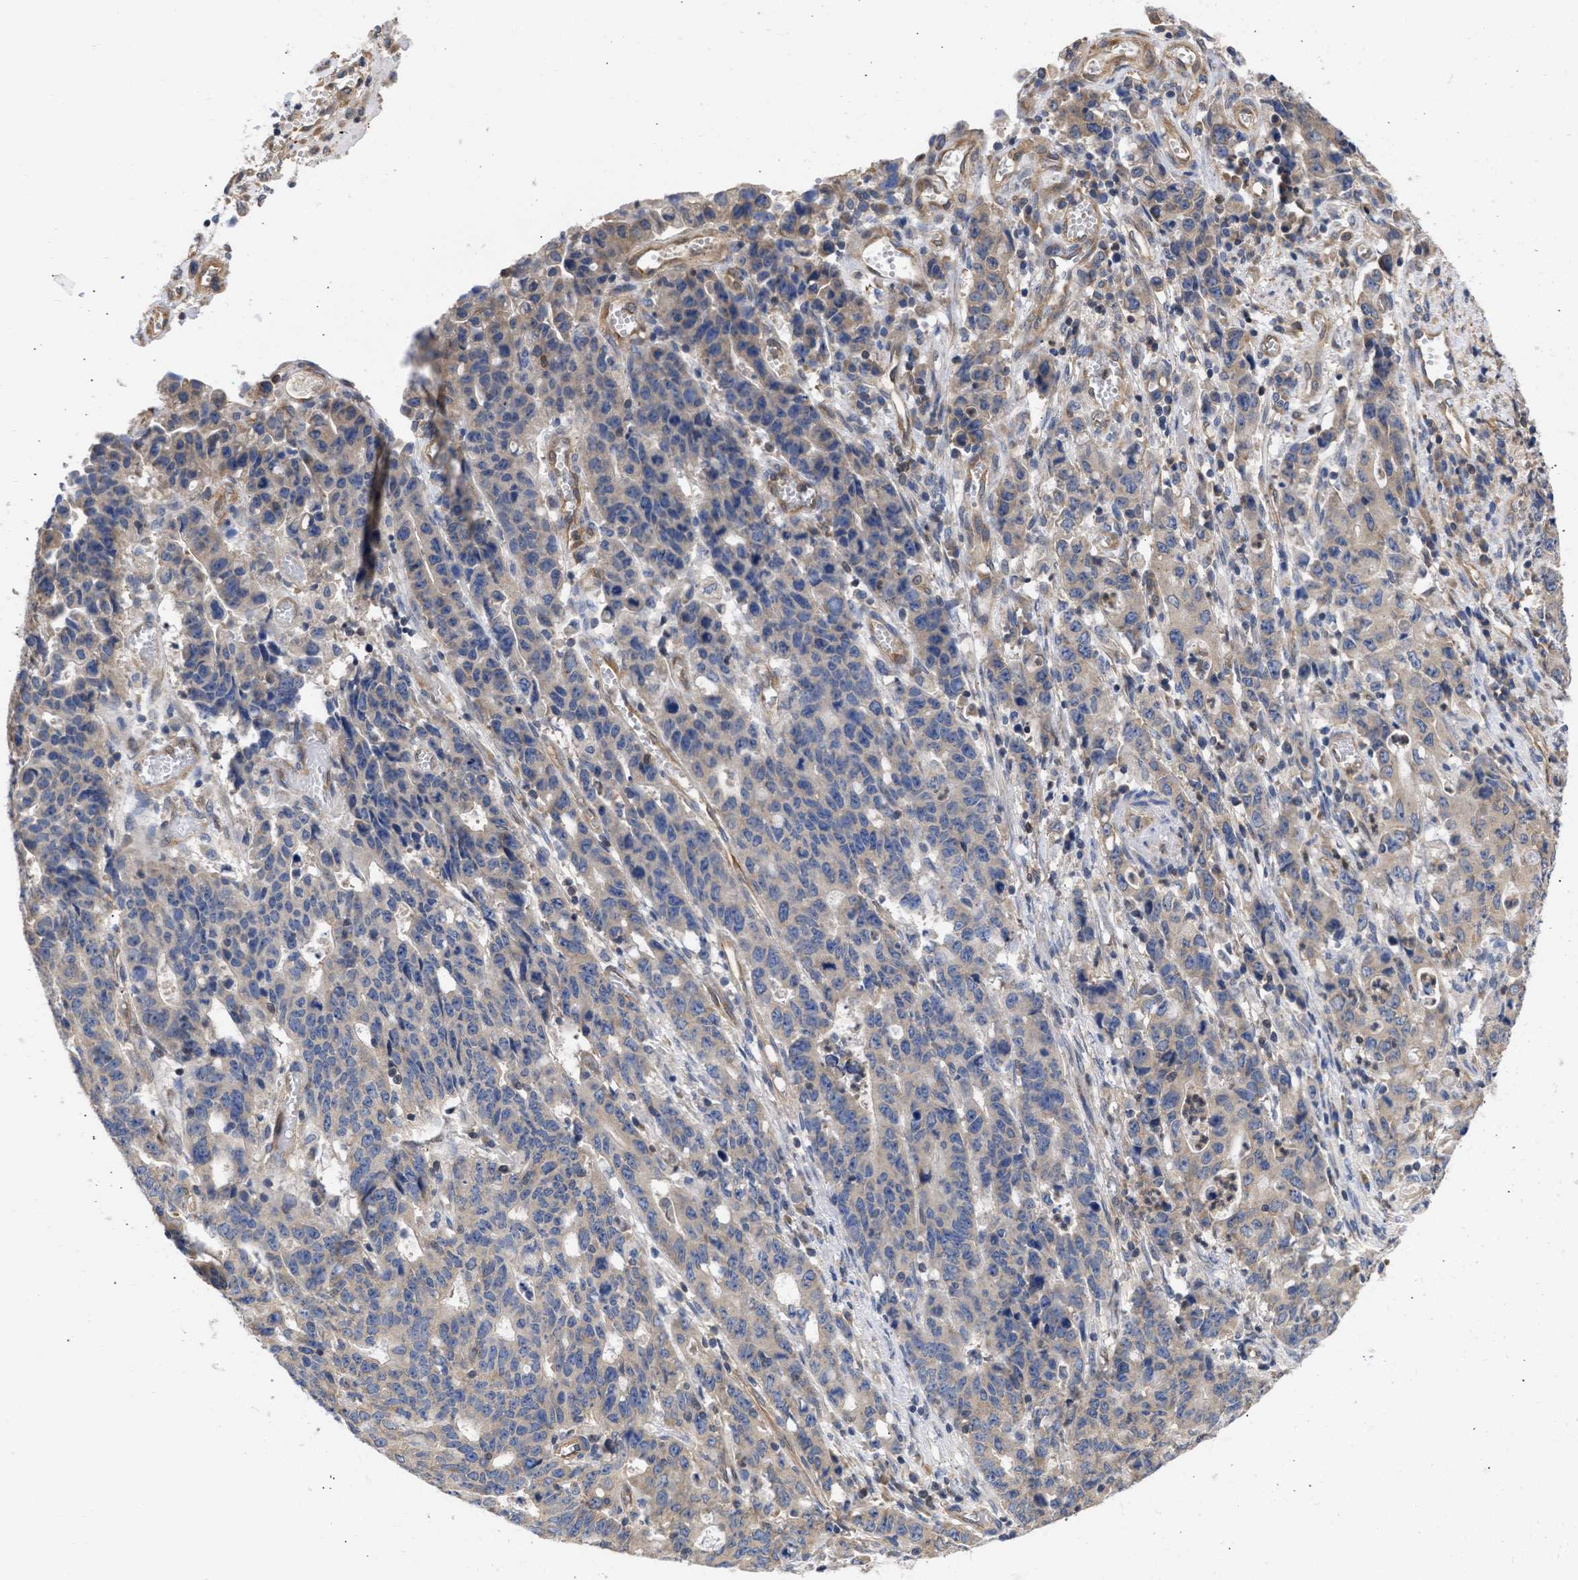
{"staining": {"intensity": "weak", "quantity": "<25%", "location": "cytoplasmic/membranous"}, "tissue": "stomach cancer", "cell_type": "Tumor cells", "image_type": "cancer", "snomed": [{"axis": "morphology", "description": "Adenocarcinoma, NOS"}, {"axis": "topography", "description": "Stomach, upper"}], "caption": "Stomach cancer stained for a protein using IHC reveals no positivity tumor cells.", "gene": "MAP2K3", "patient": {"sex": "male", "age": 69}}